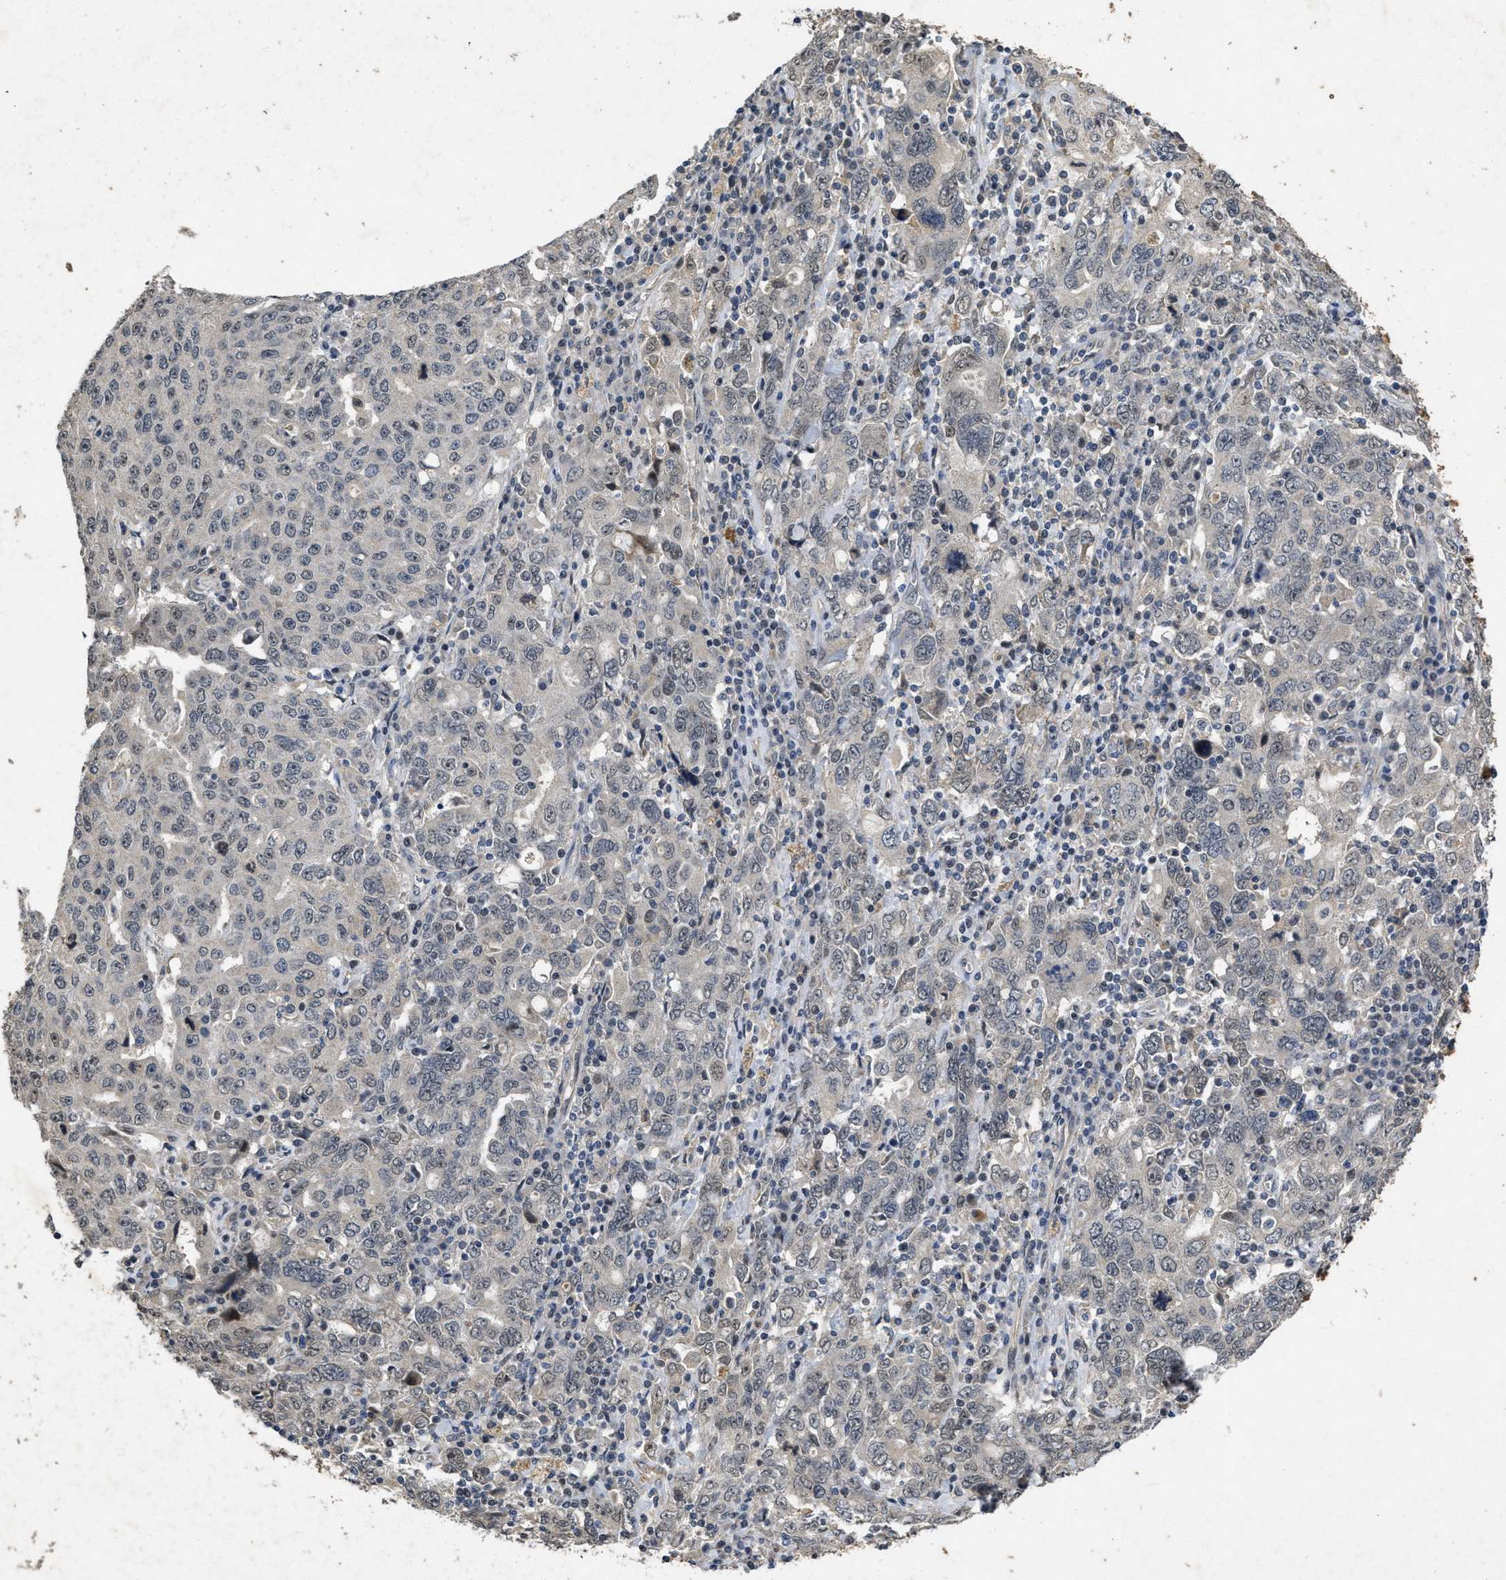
{"staining": {"intensity": "negative", "quantity": "none", "location": "none"}, "tissue": "ovarian cancer", "cell_type": "Tumor cells", "image_type": "cancer", "snomed": [{"axis": "morphology", "description": "Carcinoma, endometroid"}, {"axis": "topography", "description": "Ovary"}], "caption": "Human ovarian cancer (endometroid carcinoma) stained for a protein using immunohistochemistry exhibits no positivity in tumor cells.", "gene": "PAPOLG", "patient": {"sex": "female", "age": 62}}